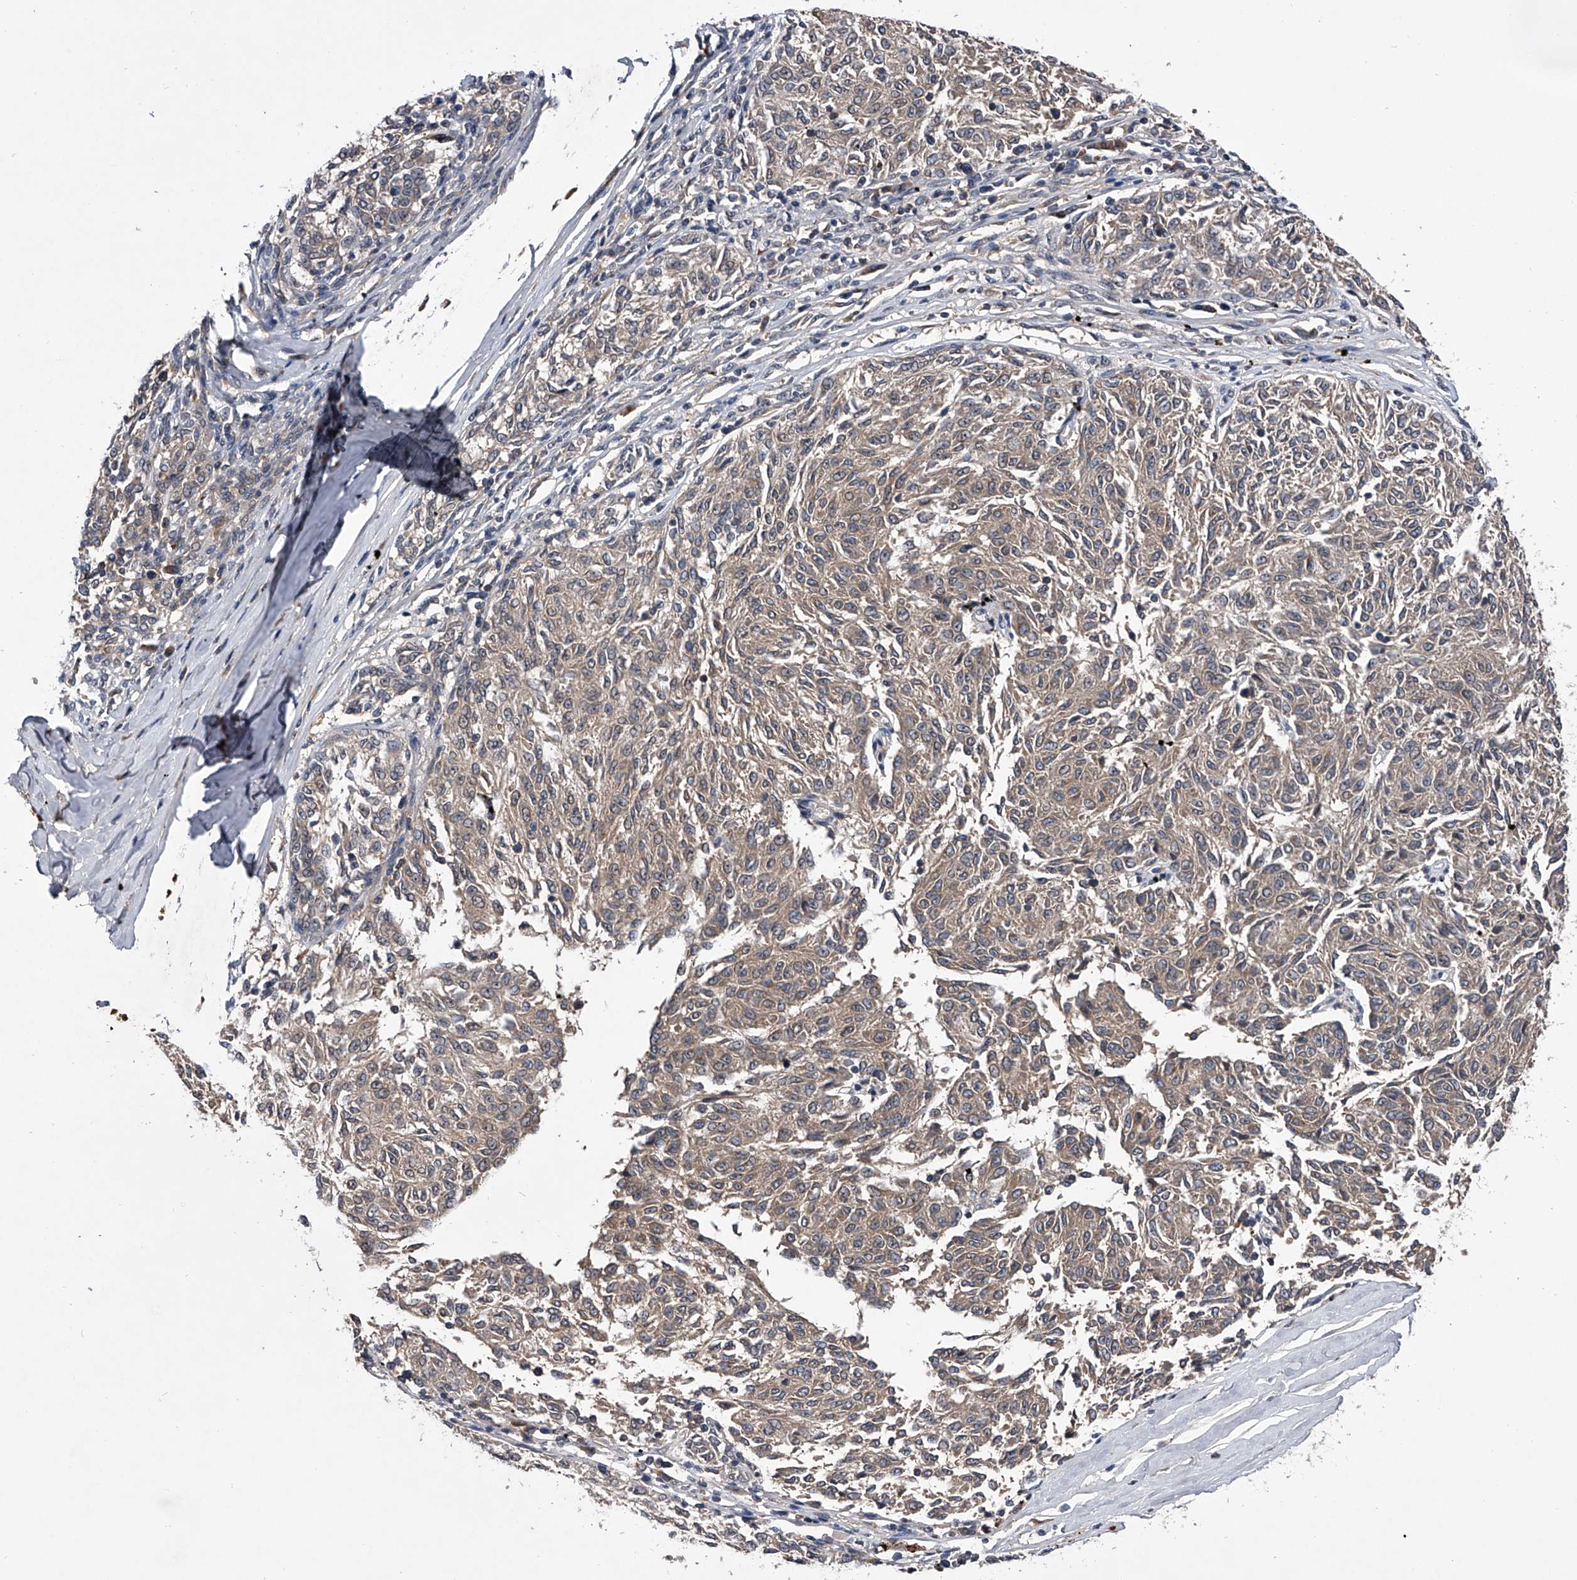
{"staining": {"intensity": "negative", "quantity": "none", "location": "none"}, "tissue": "melanoma", "cell_type": "Tumor cells", "image_type": "cancer", "snomed": [{"axis": "morphology", "description": "Malignant melanoma, NOS"}, {"axis": "topography", "description": "Skin"}], "caption": "Malignant melanoma was stained to show a protein in brown. There is no significant expression in tumor cells. Nuclei are stained in blue.", "gene": "ZNF30", "patient": {"sex": "female", "age": 72}}